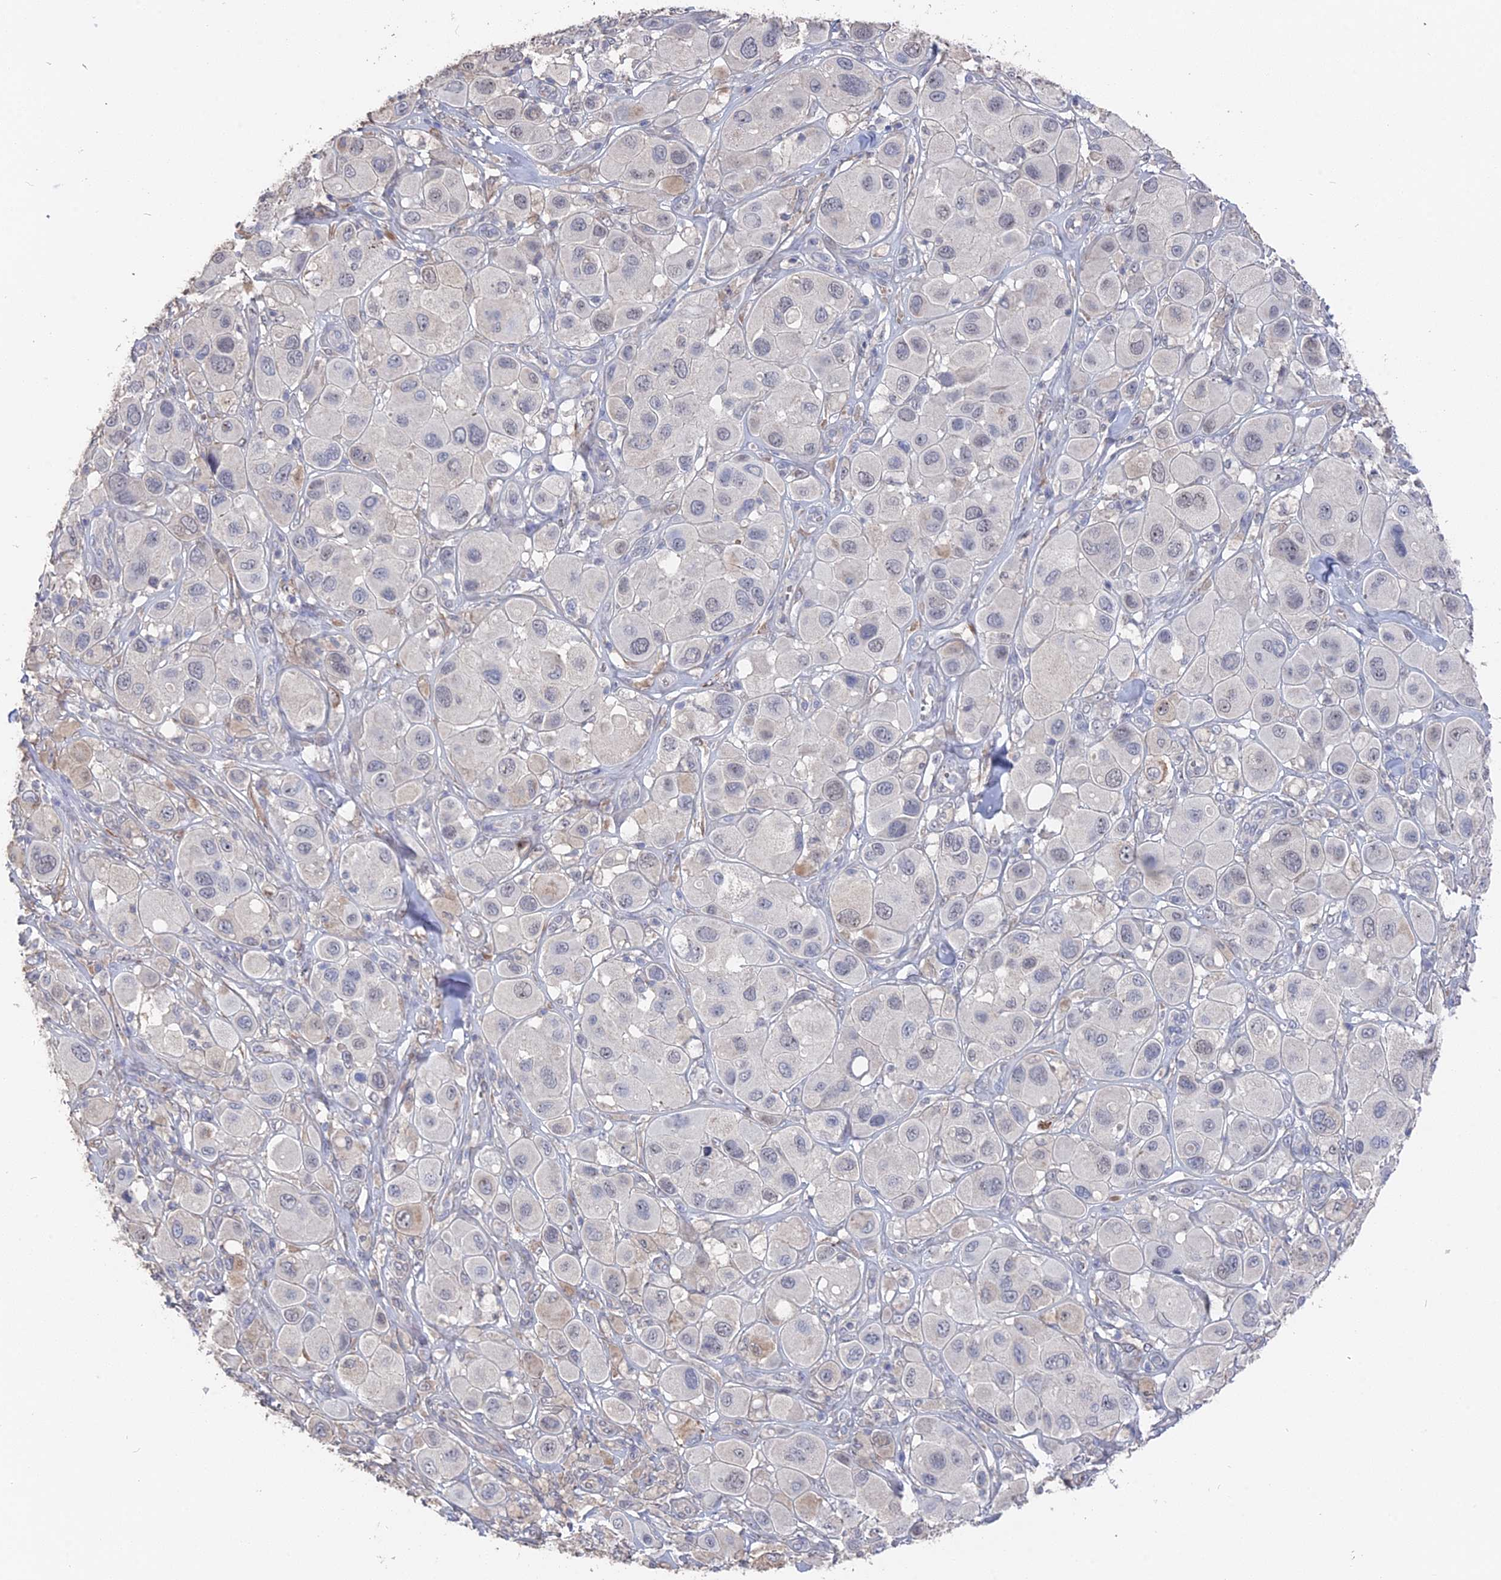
{"staining": {"intensity": "negative", "quantity": "none", "location": "none"}, "tissue": "melanoma", "cell_type": "Tumor cells", "image_type": "cancer", "snomed": [{"axis": "morphology", "description": "Malignant melanoma, Metastatic site"}, {"axis": "topography", "description": "Skin"}], "caption": "Micrograph shows no significant protein expression in tumor cells of malignant melanoma (metastatic site).", "gene": "SEMG2", "patient": {"sex": "male", "age": 41}}